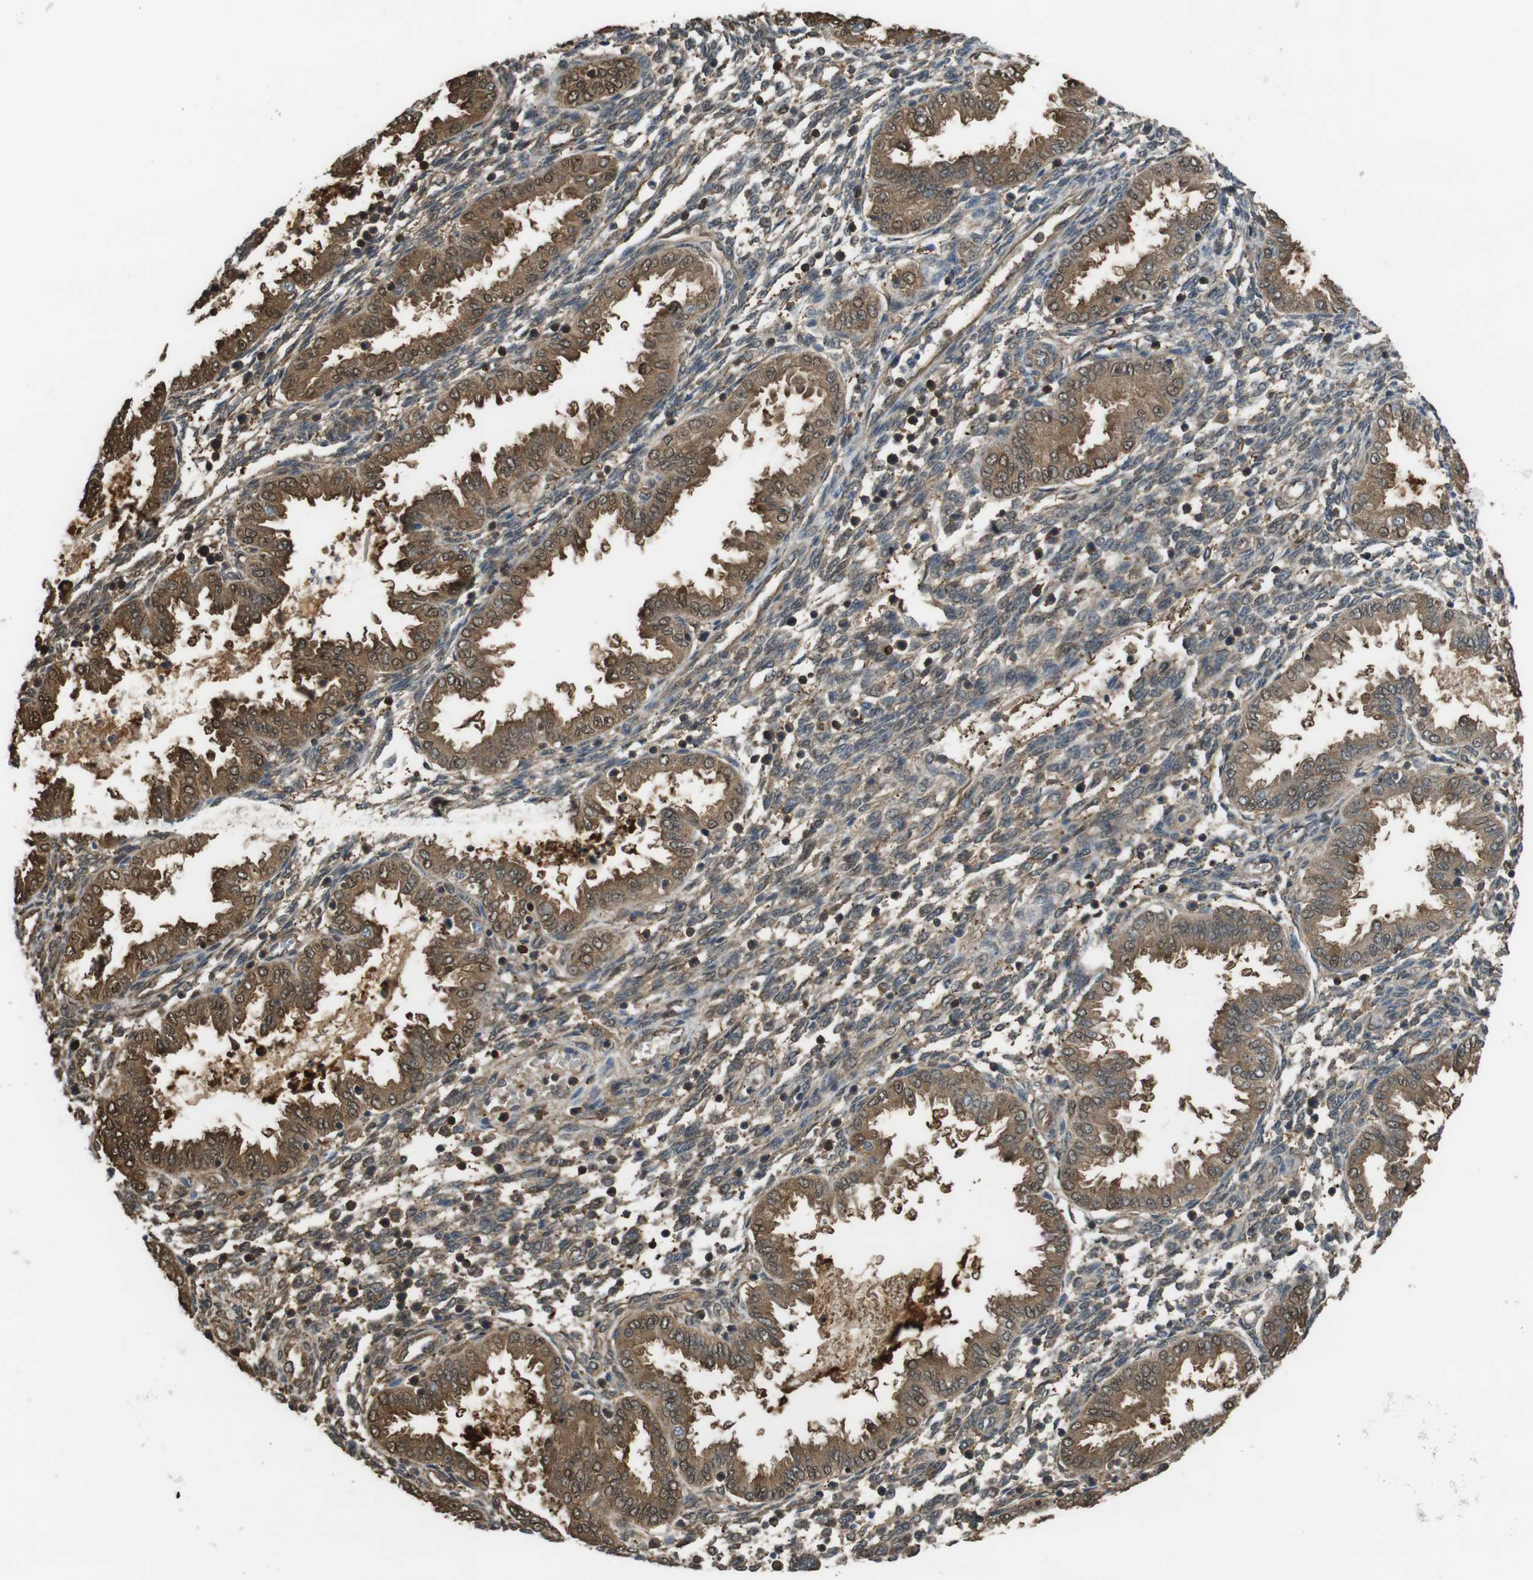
{"staining": {"intensity": "moderate", "quantity": ">75%", "location": "cytoplasmic/membranous"}, "tissue": "endometrium", "cell_type": "Cells in endometrial stroma", "image_type": "normal", "snomed": [{"axis": "morphology", "description": "Normal tissue, NOS"}, {"axis": "topography", "description": "Endometrium"}], "caption": "An IHC histopathology image of unremarkable tissue is shown. Protein staining in brown shows moderate cytoplasmic/membranous positivity in endometrium within cells in endometrial stroma.", "gene": "ARHGDIA", "patient": {"sex": "female", "age": 33}}